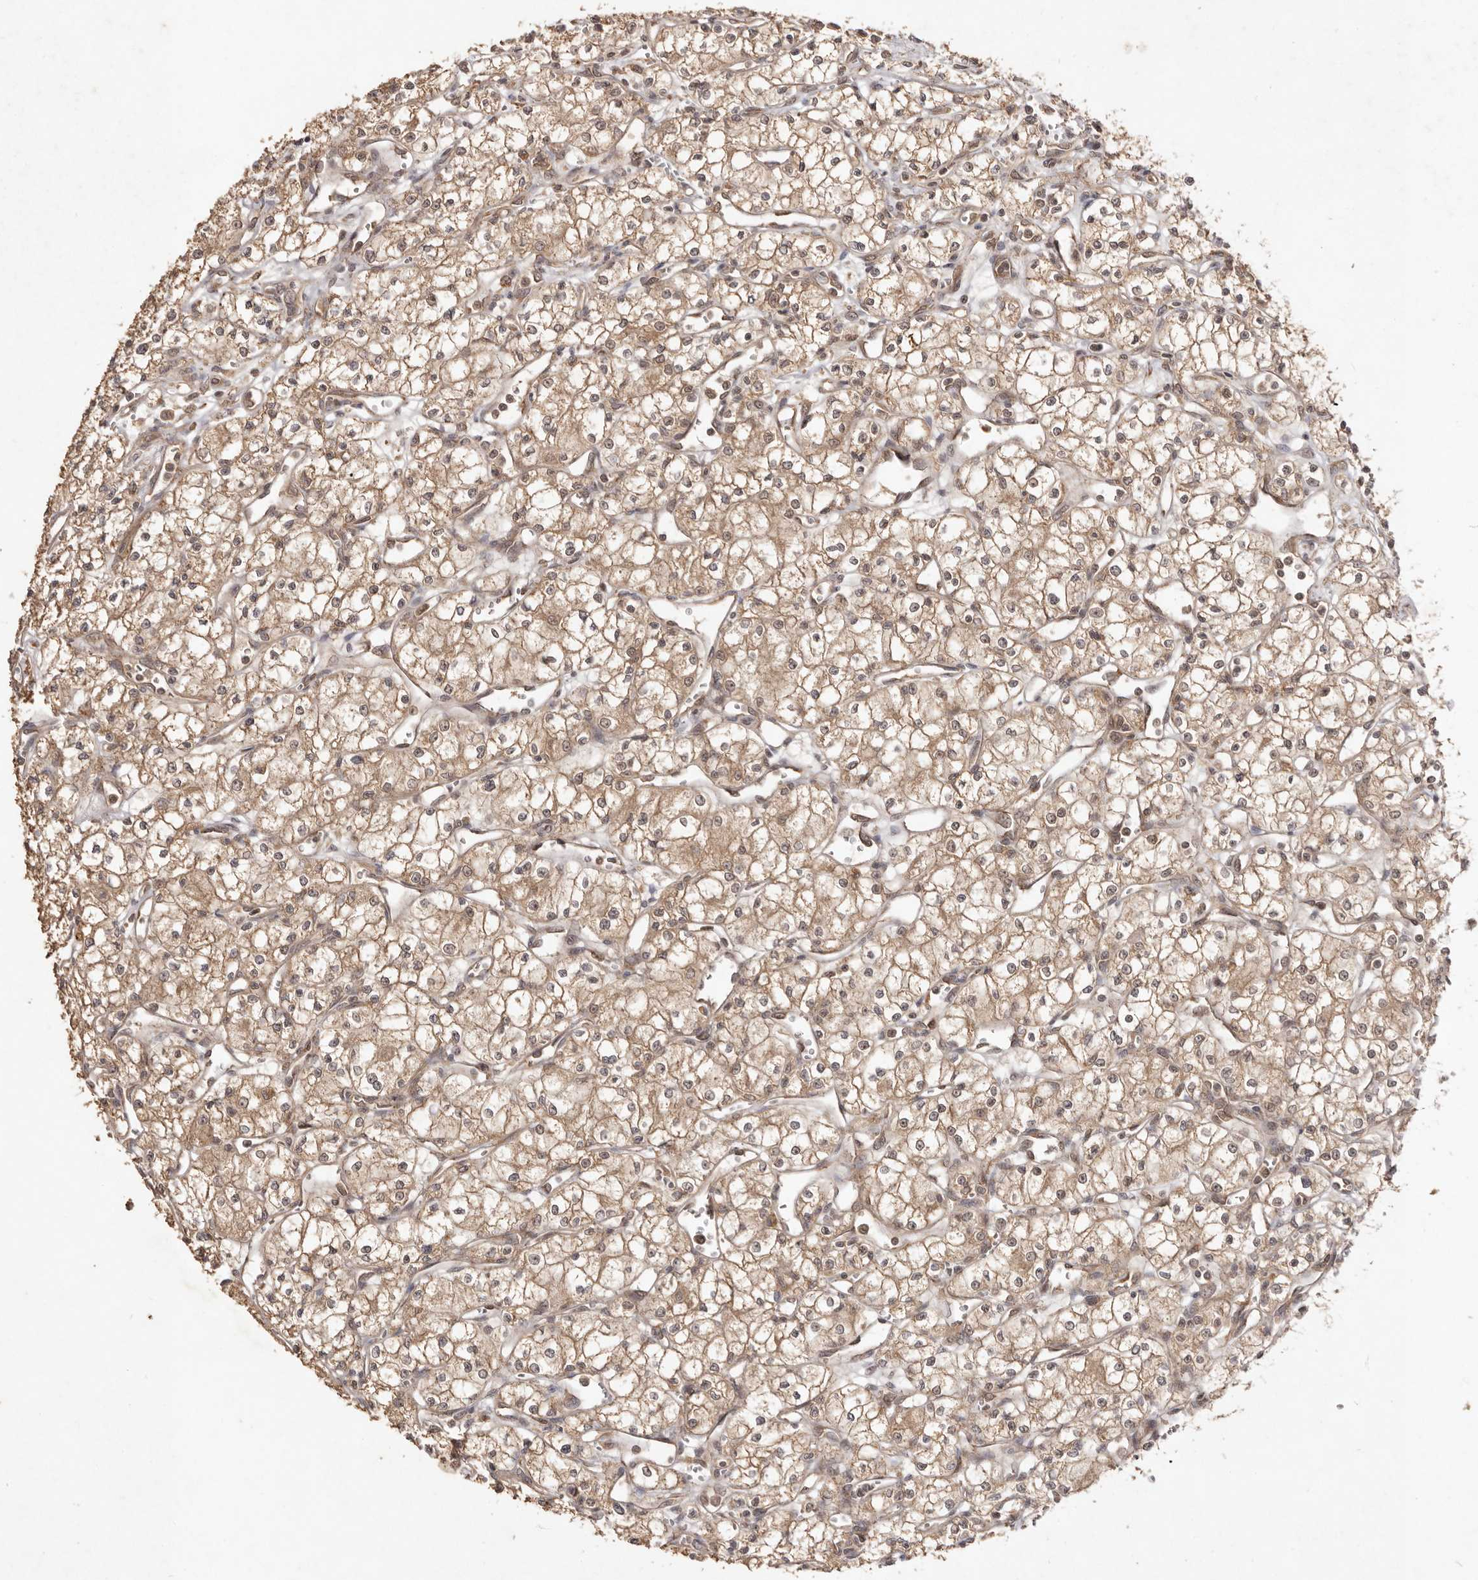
{"staining": {"intensity": "weak", "quantity": ">75%", "location": "cytoplasmic/membranous,nuclear"}, "tissue": "renal cancer", "cell_type": "Tumor cells", "image_type": "cancer", "snomed": [{"axis": "morphology", "description": "Adenocarcinoma, NOS"}, {"axis": "topography", "description": "Kidney"}], "caption": "Immunohistochemical staining of renal cancer (adenocarcinoma) displays low levels of weak cytoplasmic/membranous and nuclear expression in about >75% of tumor cells.", "gene": "TARS2", "patient": {"sex": "male", "age": 59}}